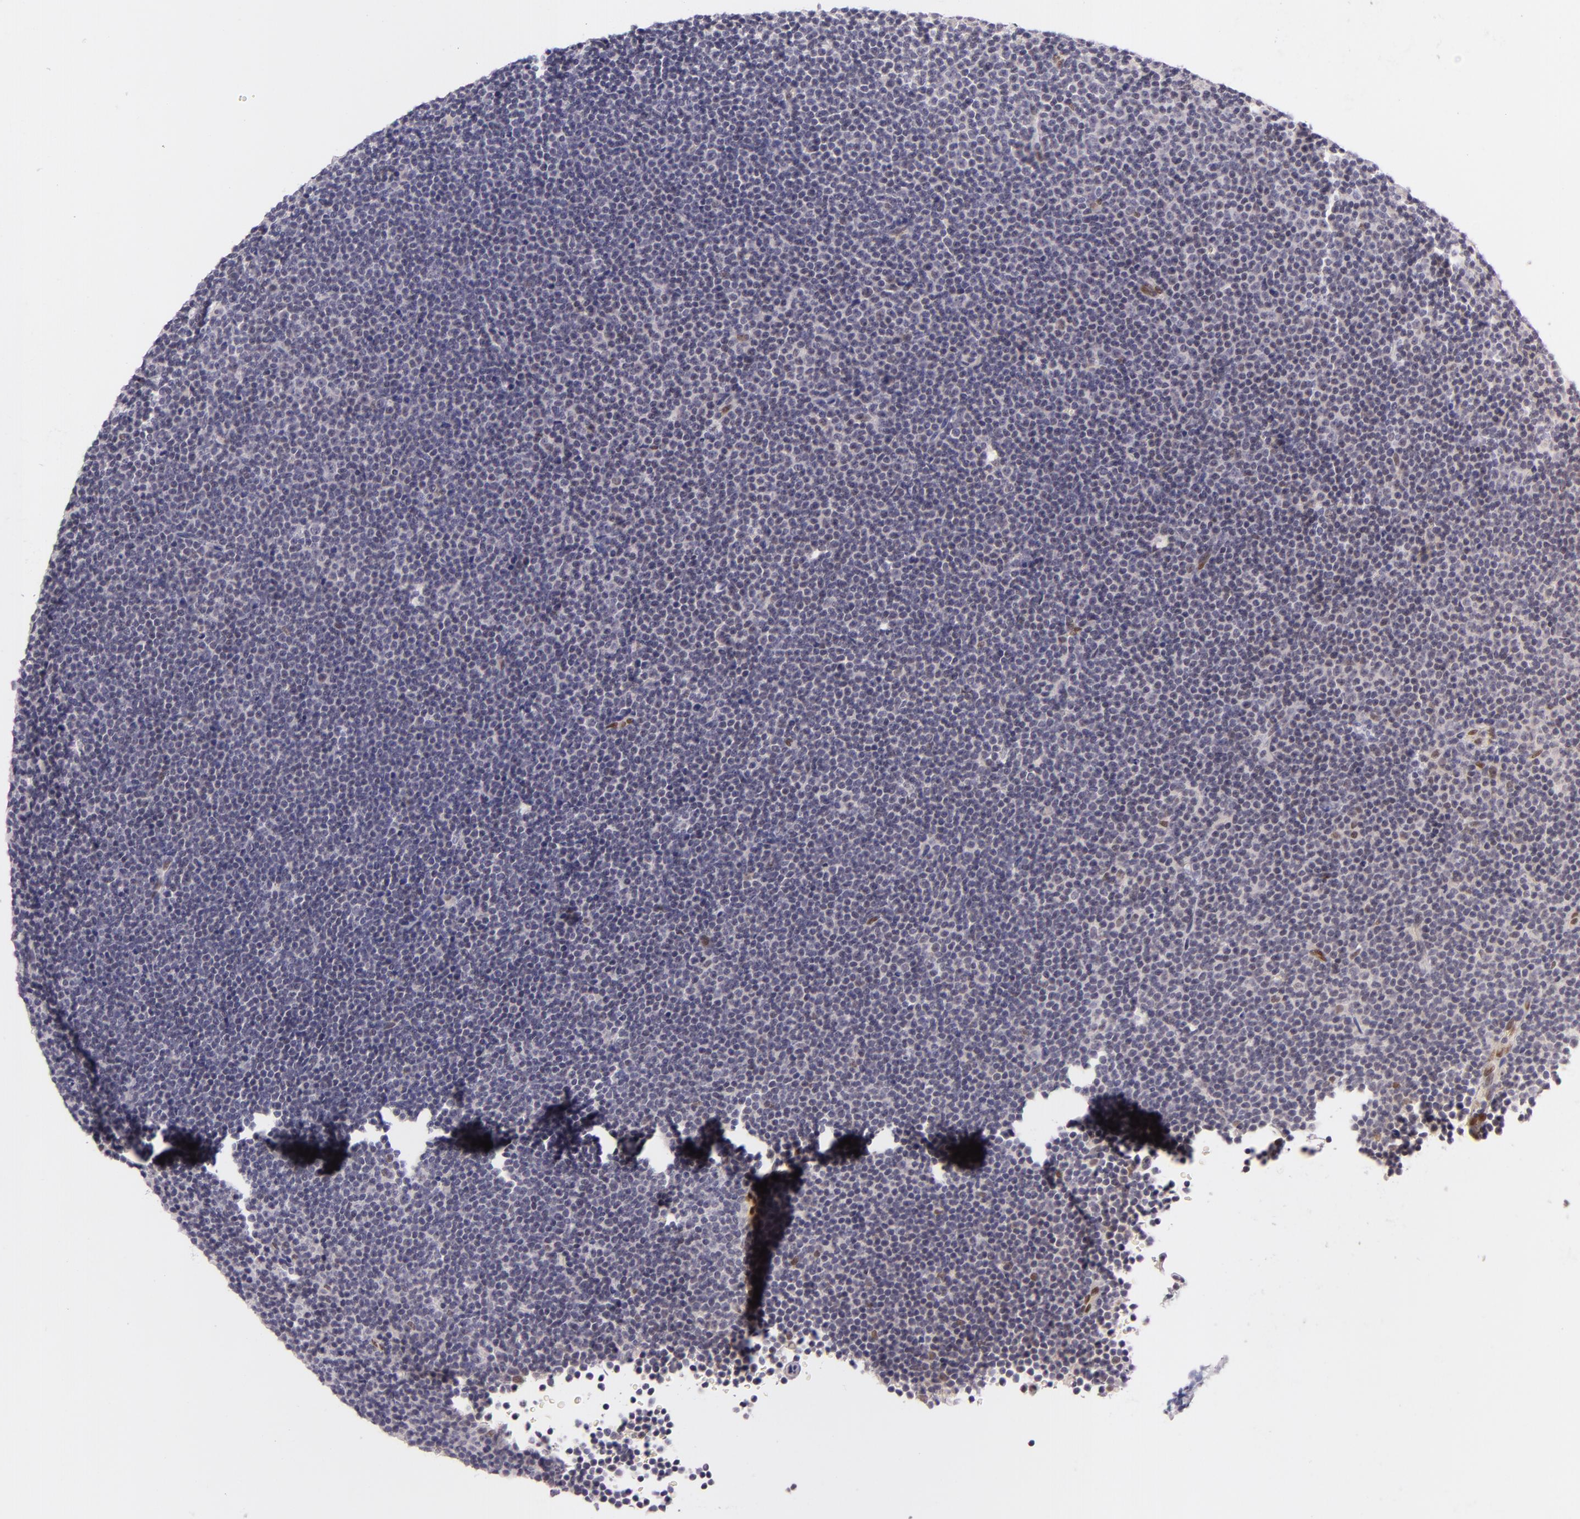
{"staining": {"intensity": "moderate", "quantity": "<25%", "location": "nuclear"}, "tissue": "lymphoma", "cell_type": "Tumor cells", "image_type": "cancer", "snomed": [{"axis": "morphology", "description": "Malignant lymphoma, non-Hodgkin's type, Low grade"}, {"axis": "topography", "description": "Lymph node"}], "caption": "Human lymphoma stained for a protein (brown) exhibits moderate nuclear positive expression in approximately <25% of tumor cells.", "gene": "BCL3", "patient": {"sex": "female", "age": 69}}